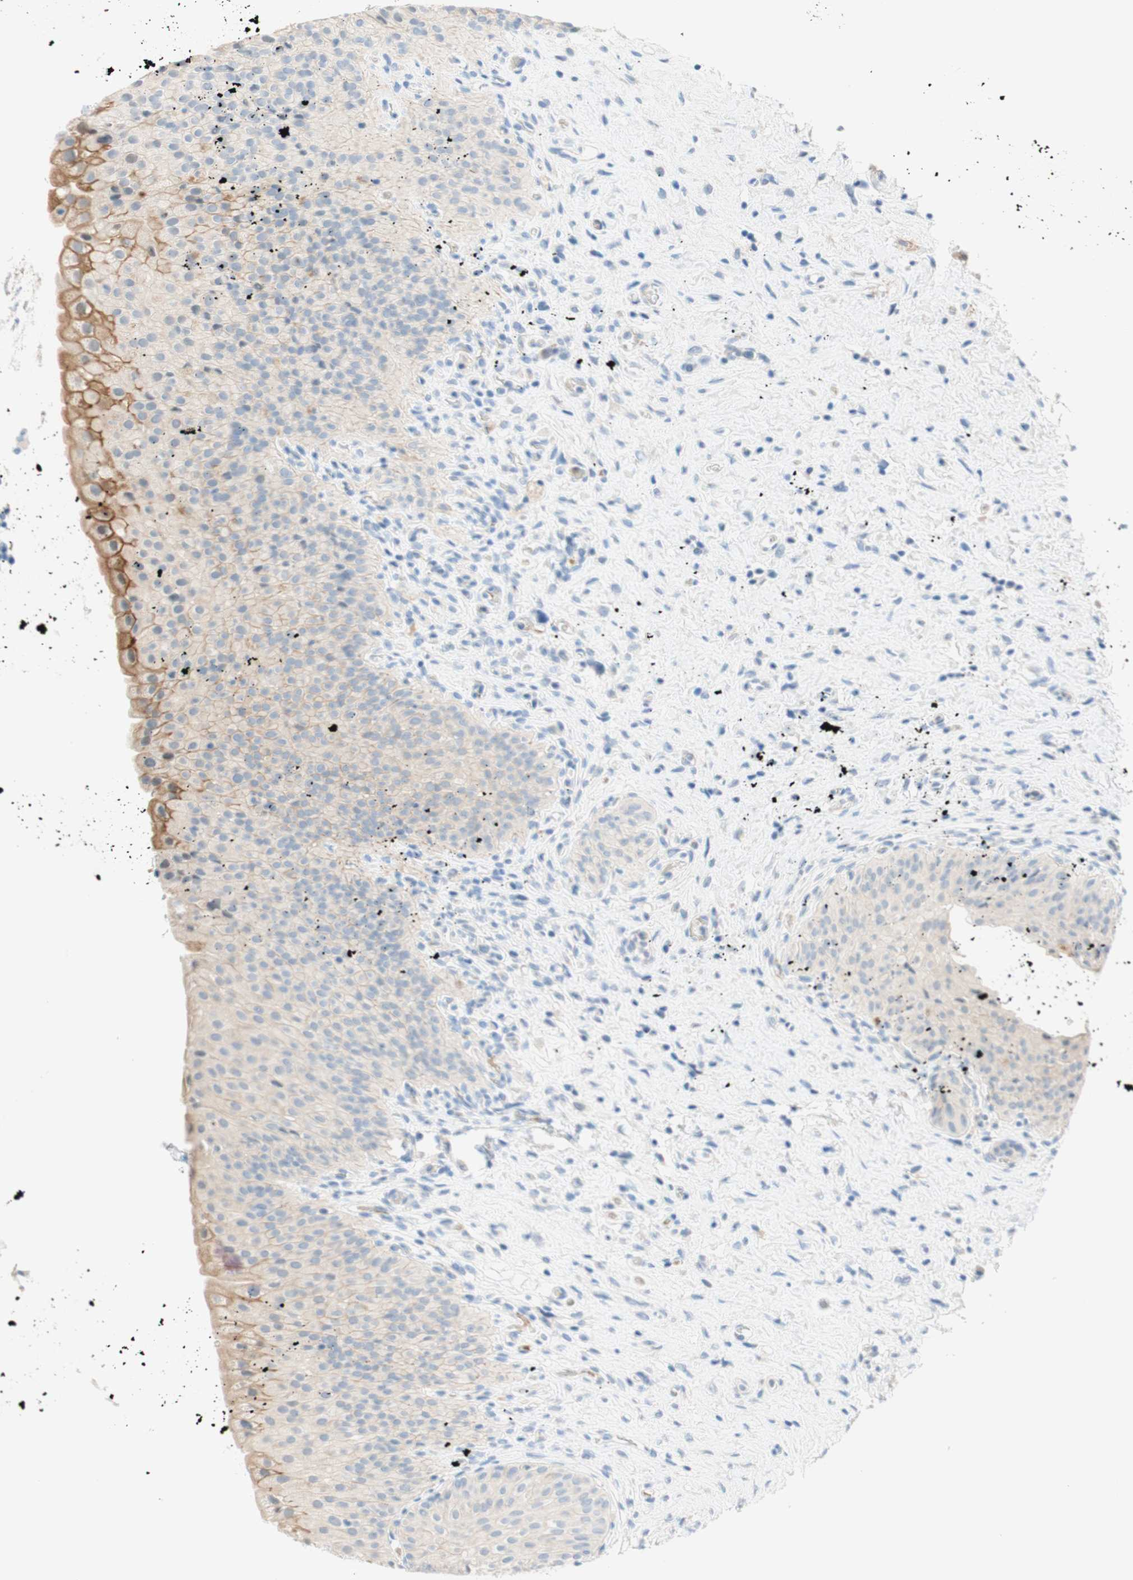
{"staining": {"intensity": "moderate", "quantity": "<25%", "location": "cytoplasmic/membranous"}, "tissue": "urinary bladder", "cell_type": "Urothelial cells", "image_type": "normal", "snomed": [{"axis": "morphology", "description": "Normal tissue, NOS"}, {"axis": "morphology", "description": "Urothelial carcinoma, High grade"}, {"axis": "topography", "description": "Urinary bladder"}], "caption": "Protein staining exhibits moderate cytoplasmic/membranous staining in approximately <25% of urothelial cells in unremarkable urinary bladder. (Stains: DAB (3,3'-diaminobenzidine) in brown, nuclei in blue, Microscopy: brightfield microscopy at high magnification).", "gene": "ENTREP2", "patient": {"sex": "male", "age": 46}}